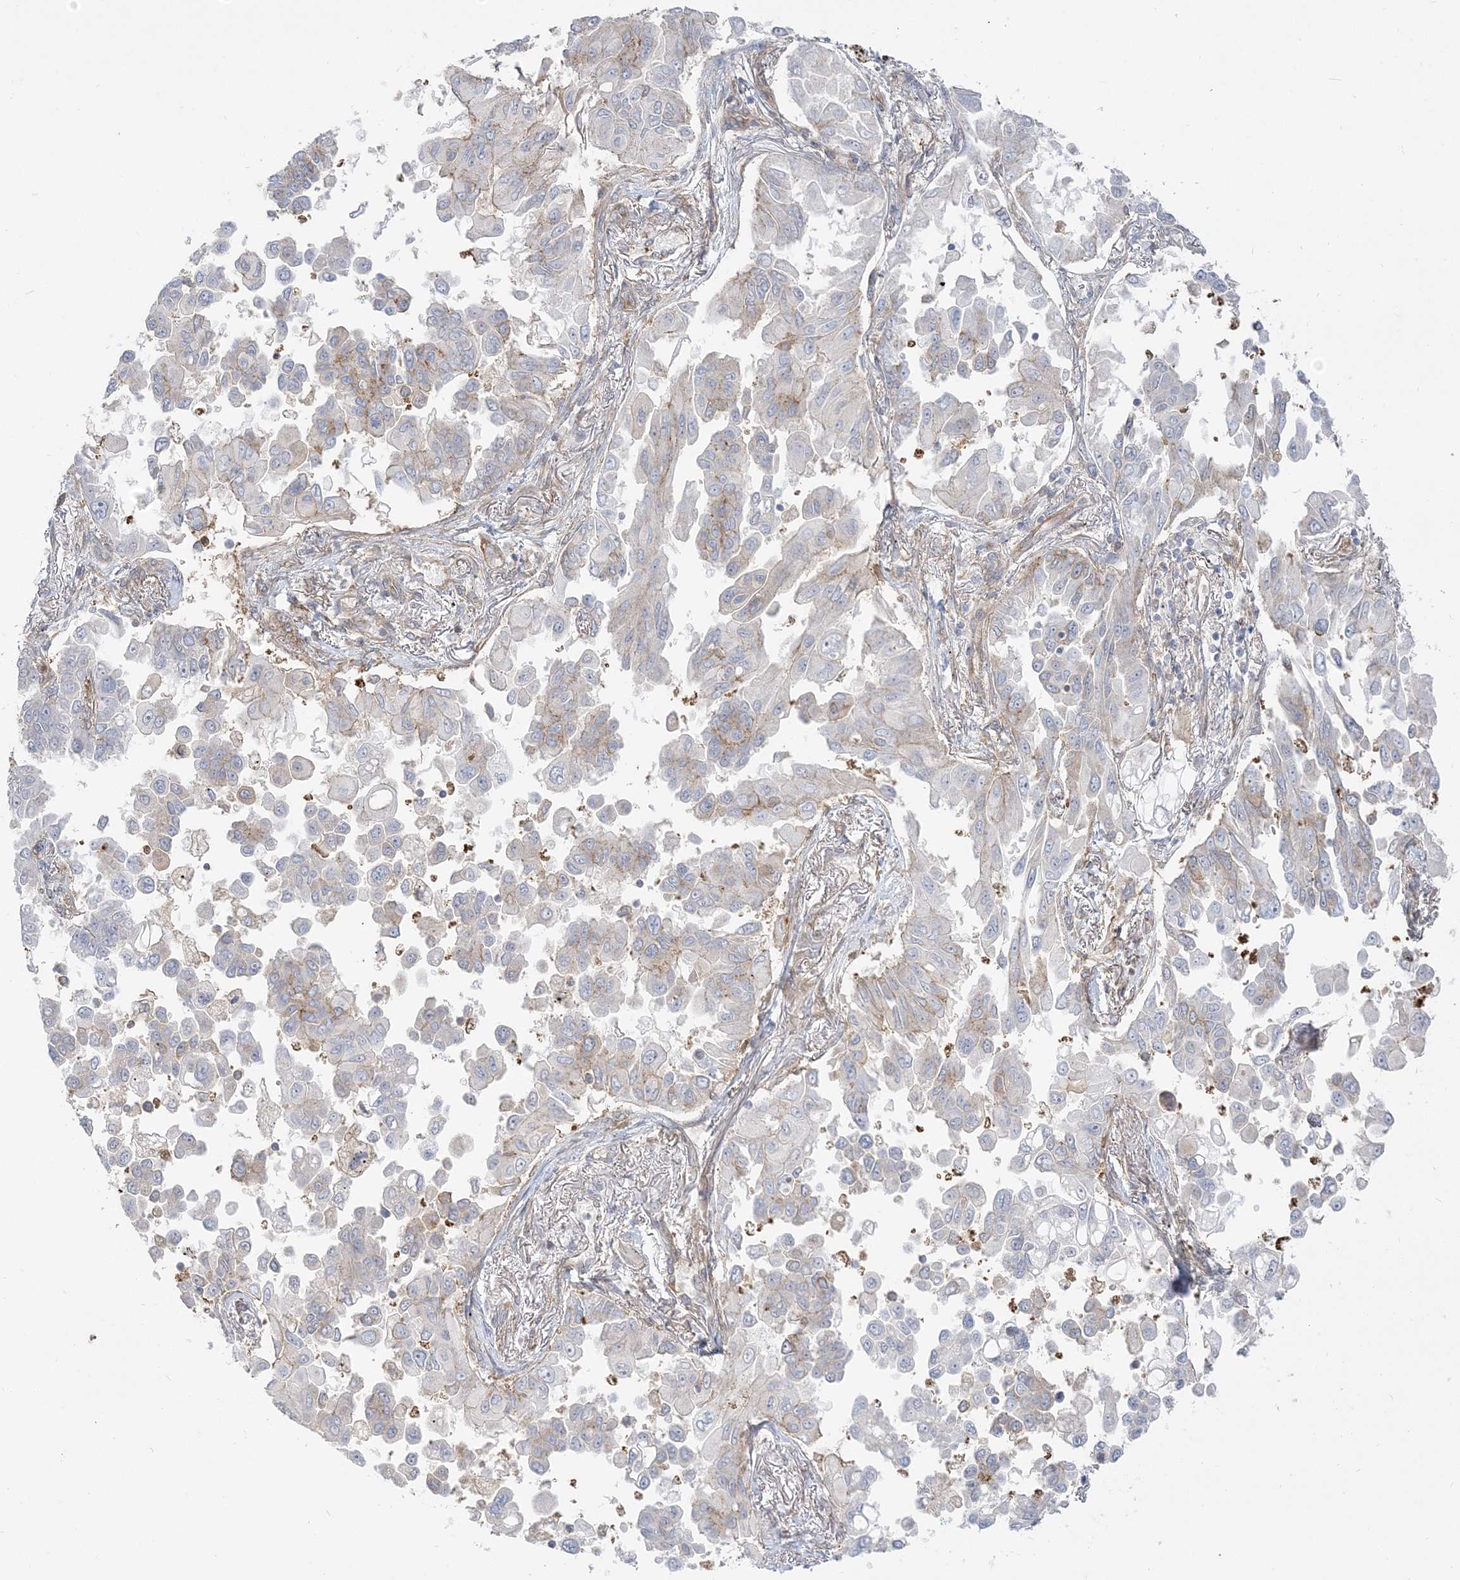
{"staining": {"intensity": "negative", "quantity": "none", "location": "none"}, "tissue": "lung cancer", "cell_type": "Tumor cells", "image_type": "cancer", "snomed": [{"axis": "morphology", "description": "Adenocarcinoma, NOS"}, {"axis": "topography", "description": "Lung"}], "caption": "Immunohistochemistry (IHC) image of lung cancer stained for a protein (brown), which demonstrates no staining in tumor cells. (Brightfield microscopy of DAB immunohistochemistry (IHC) at high magnification).", "gene": "STAM", "patient": {"sex": "female", "age": 67}}